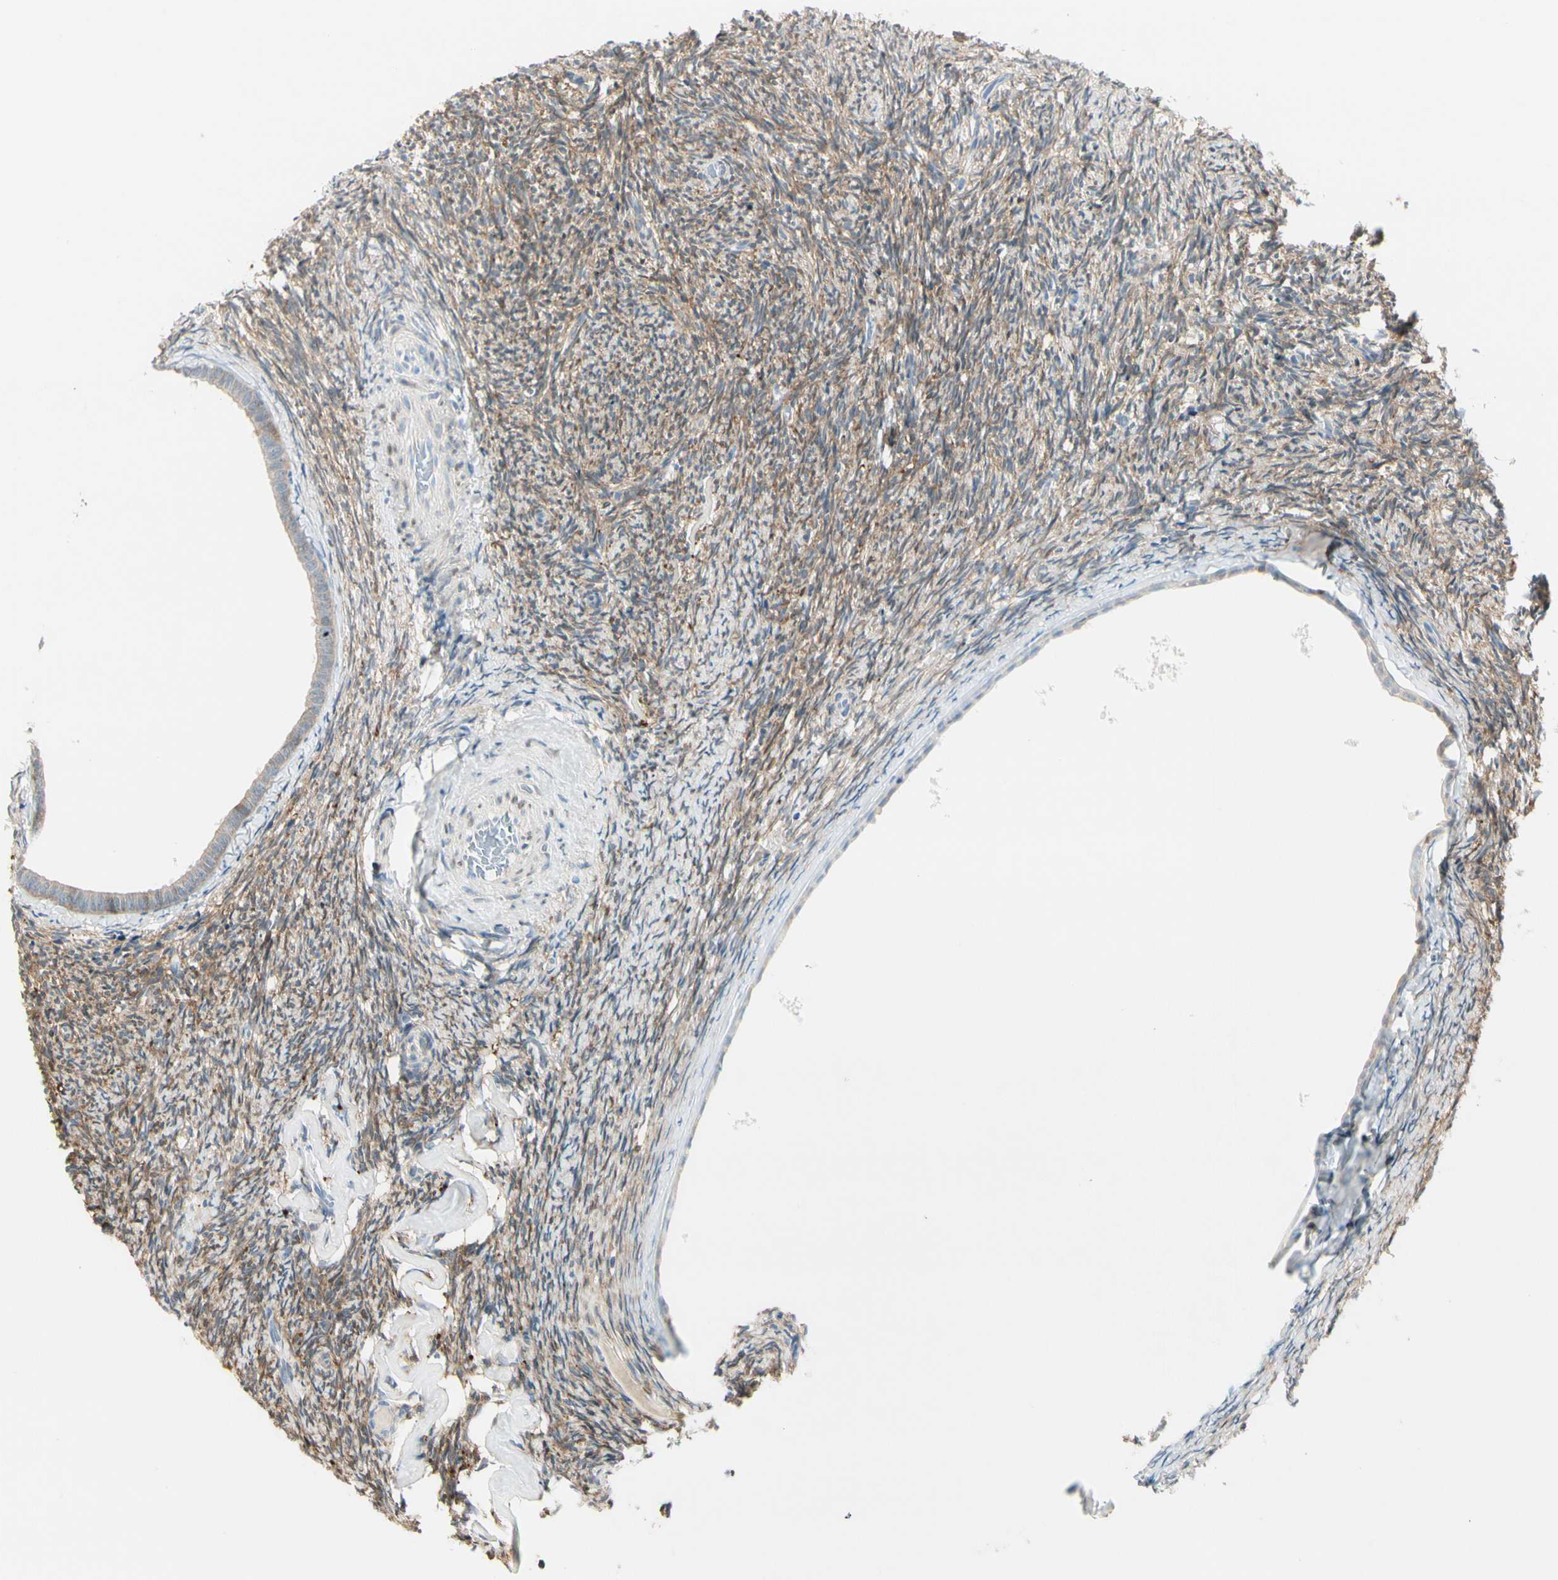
{"staining": {"intensity": "moderate", "quantity": "25%-75%", "location": "cytoplasmic/membranous"}, "tissue": "ovary", "cell_type": "Ovarian stroma cells", "image_type": "normal", "snomed": [{"axis": "morphology", "description": "Normal tissue, NOS"}, {"axis": "topography", "description": "Ovary"}], "caption": "Moderate cytoplasmic/membranous staining for a protein is appreciated in approximately 25%-75% of ovarian stroma cells of benign ovary using immunohistochemistry.", "gene": "PEBP1", "patient": {"sex": "female", "age": 60}}